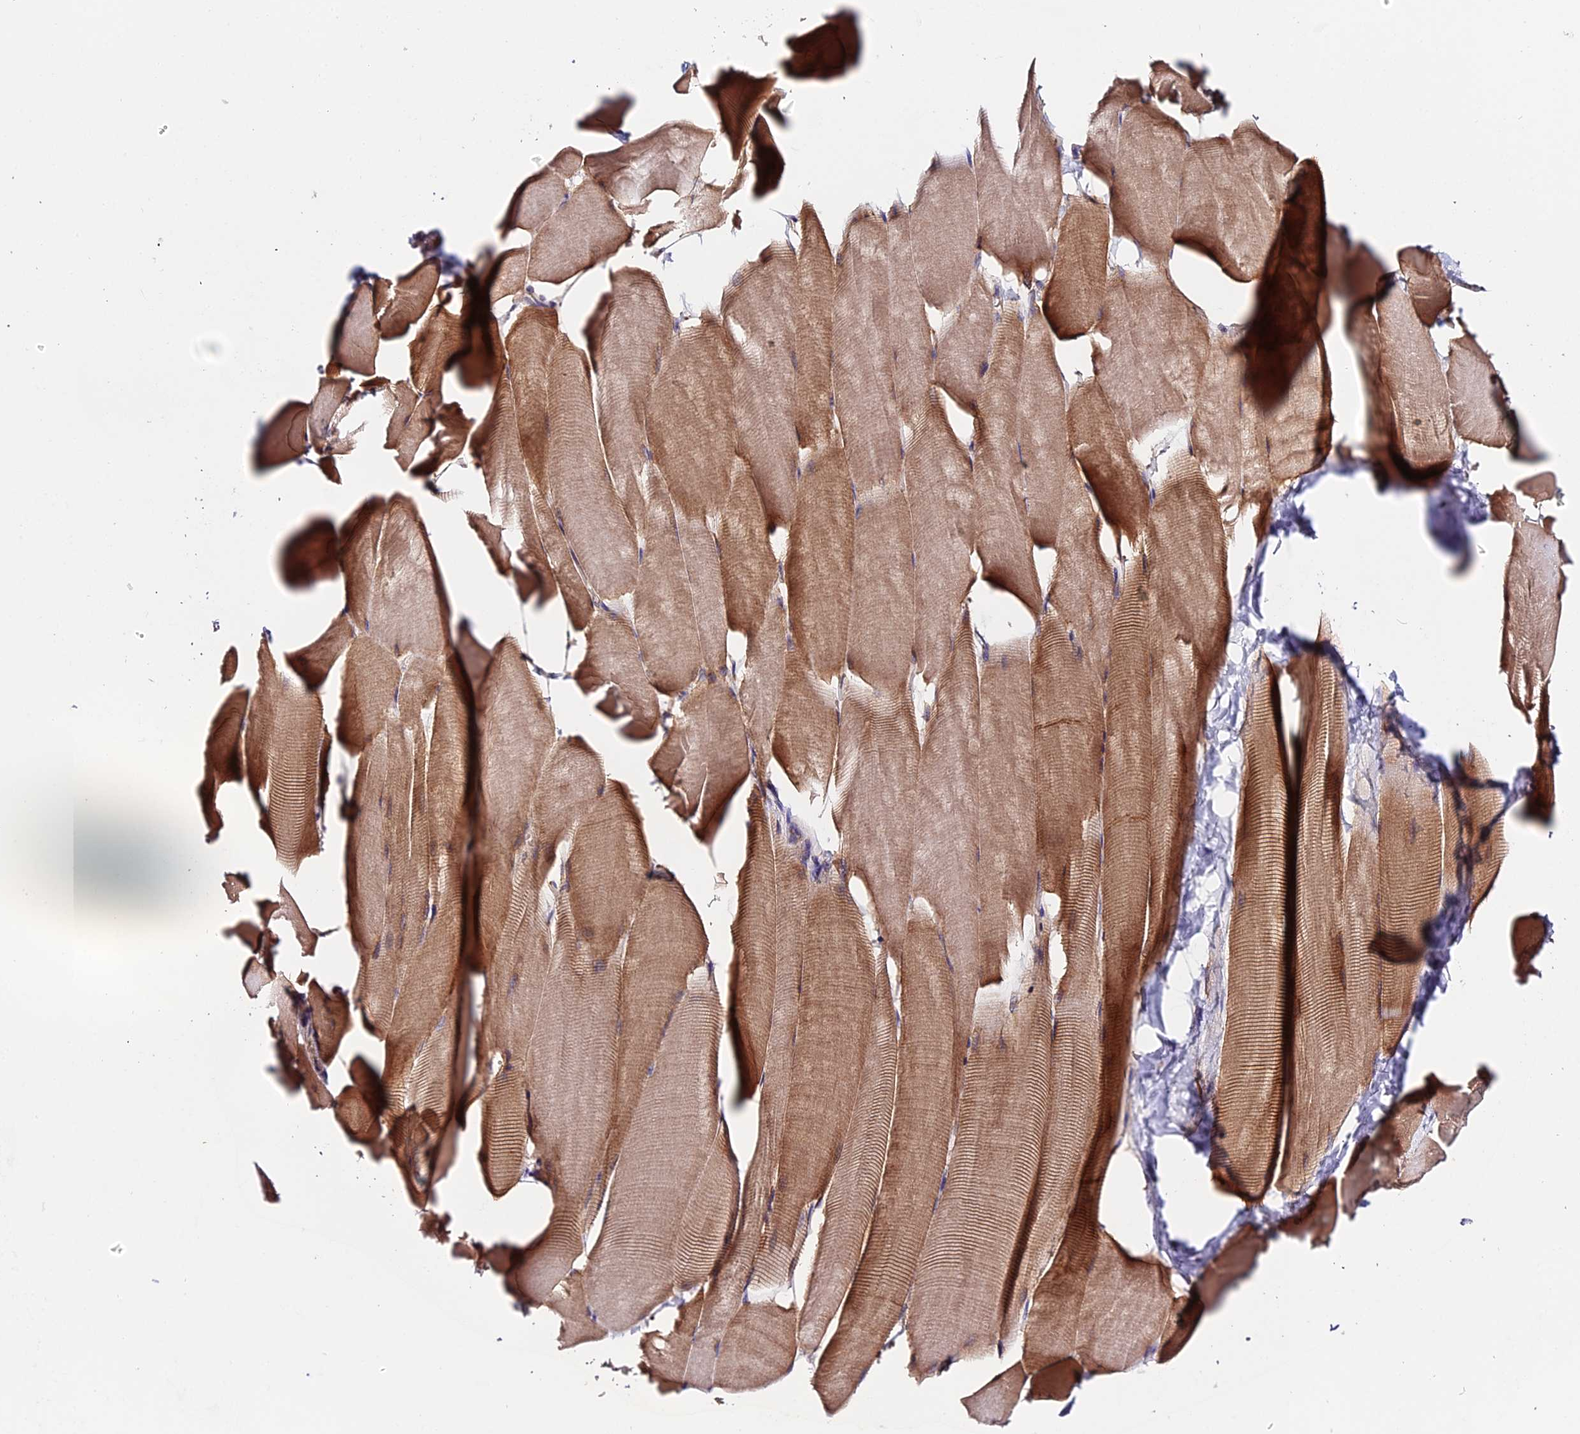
{"staining": {"intensity": "moderate", "quantity": "25%-75%", "location": "cytoplasmic/membranous"}, "tissue": "skeletal muscle", "cell_type": "Myocytes", "image_type": "normal", "snomed": [{"axis": "morphology", "description": "Normal tissue, NOS"}, {"axis": "topography", "description": "Skeletal muscle"}], "caption": "Skeletal muscle stained for a protein exhibits moderate cytoplasmic/membranous positivity in myocytes. The staining is performed using DAB (3,3'-diaminobenzidine) brown chromogen to label protein expression. The nuclei are counter-stained blue using hematoxylin.", "gene": "ZBED8", "patient": {"sex": "male", "age": 25}}